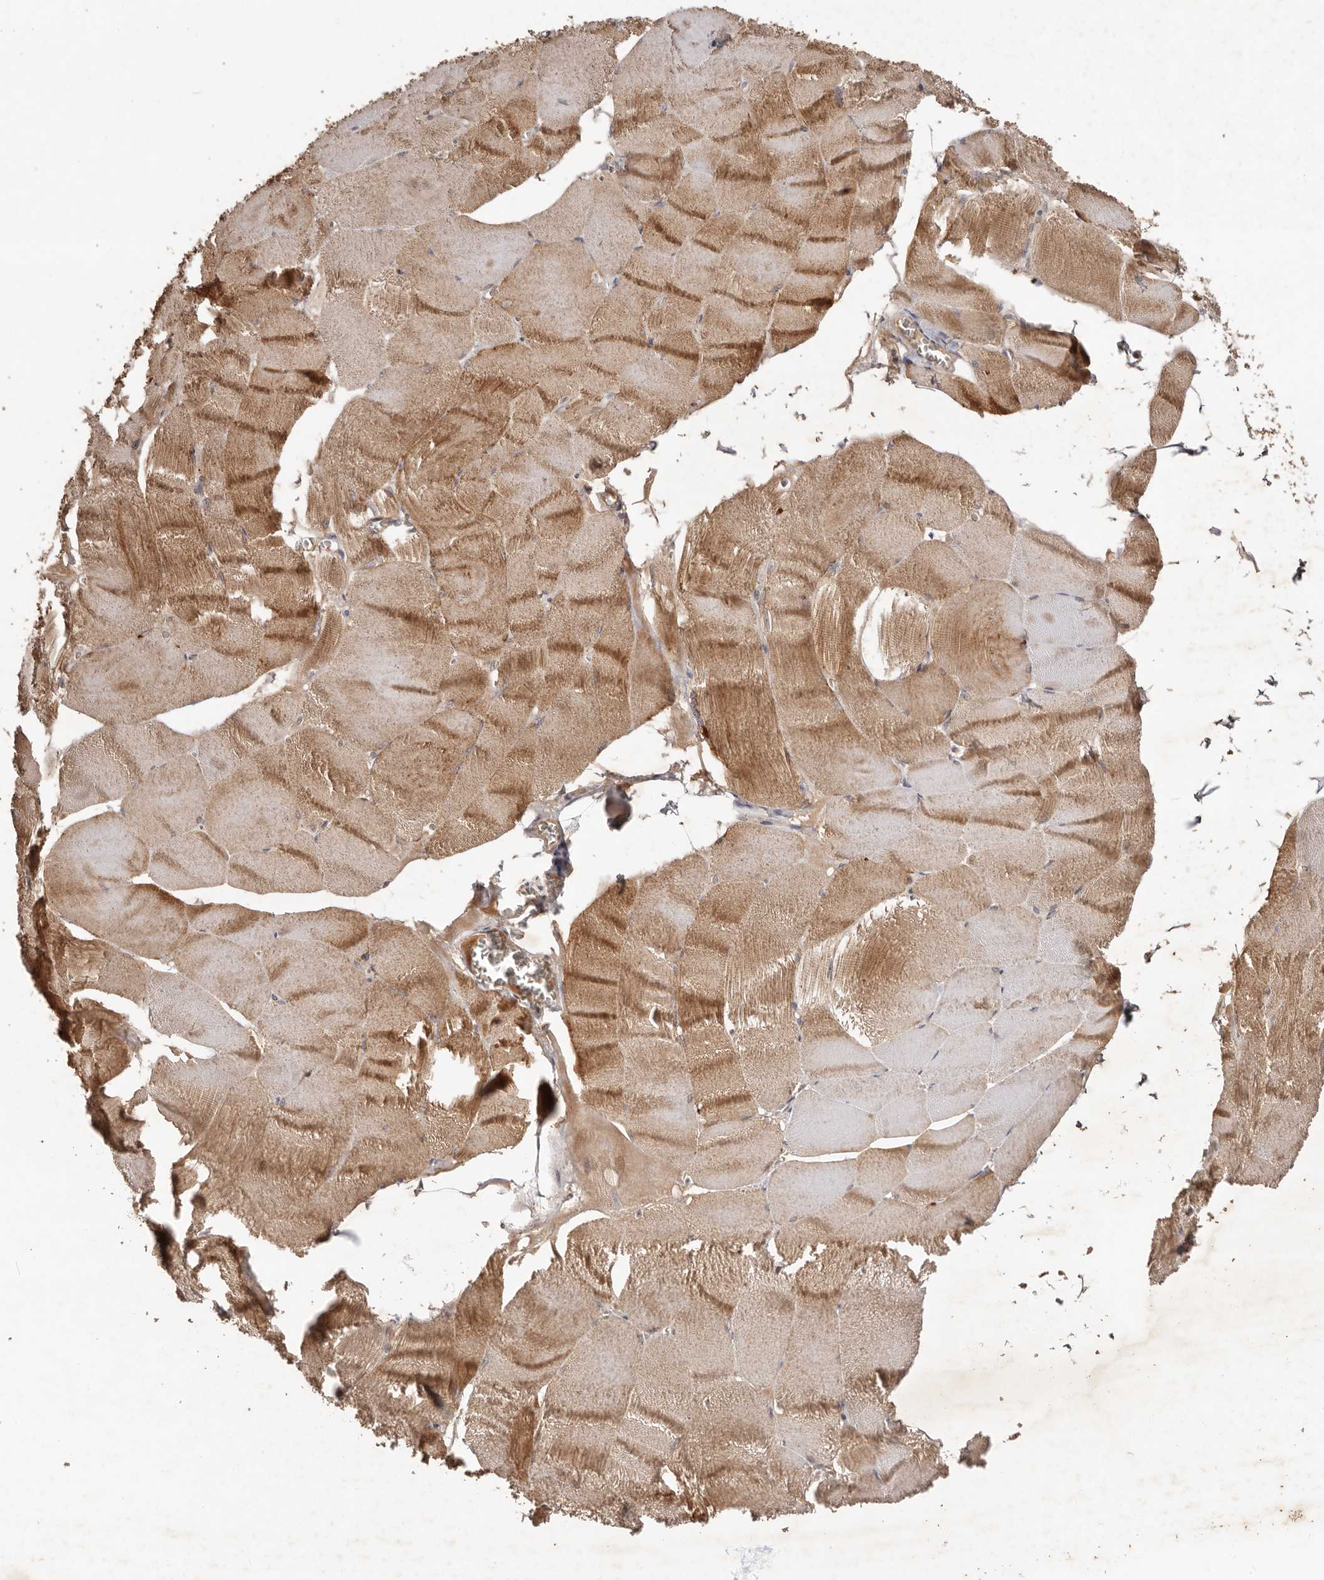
{"staining": {"intensity": "moderate", "quantity": ">75%", "location": "cytoplasmic/membranous"}, "tissue": "skeletal muscle", "cell_type": "Myocytes", "image_type": "normal", "snomed": [{"axis": "morphology", "description": "Normal tissue, NOS"}, {"axis": "morphology", "description": "Basal cell carcinoma"}, {"axis": "topography", "description": "Skeletal muscle"}], "caption": "An image showing moderate cytoplasmic/membranous positivity in about >75% of myocytes in unremarkable skeletal muscle, as visualized by brown immunohistochemical staining.", "gene": "PKIB", "patient": {"sex": "female", "age": 64}}